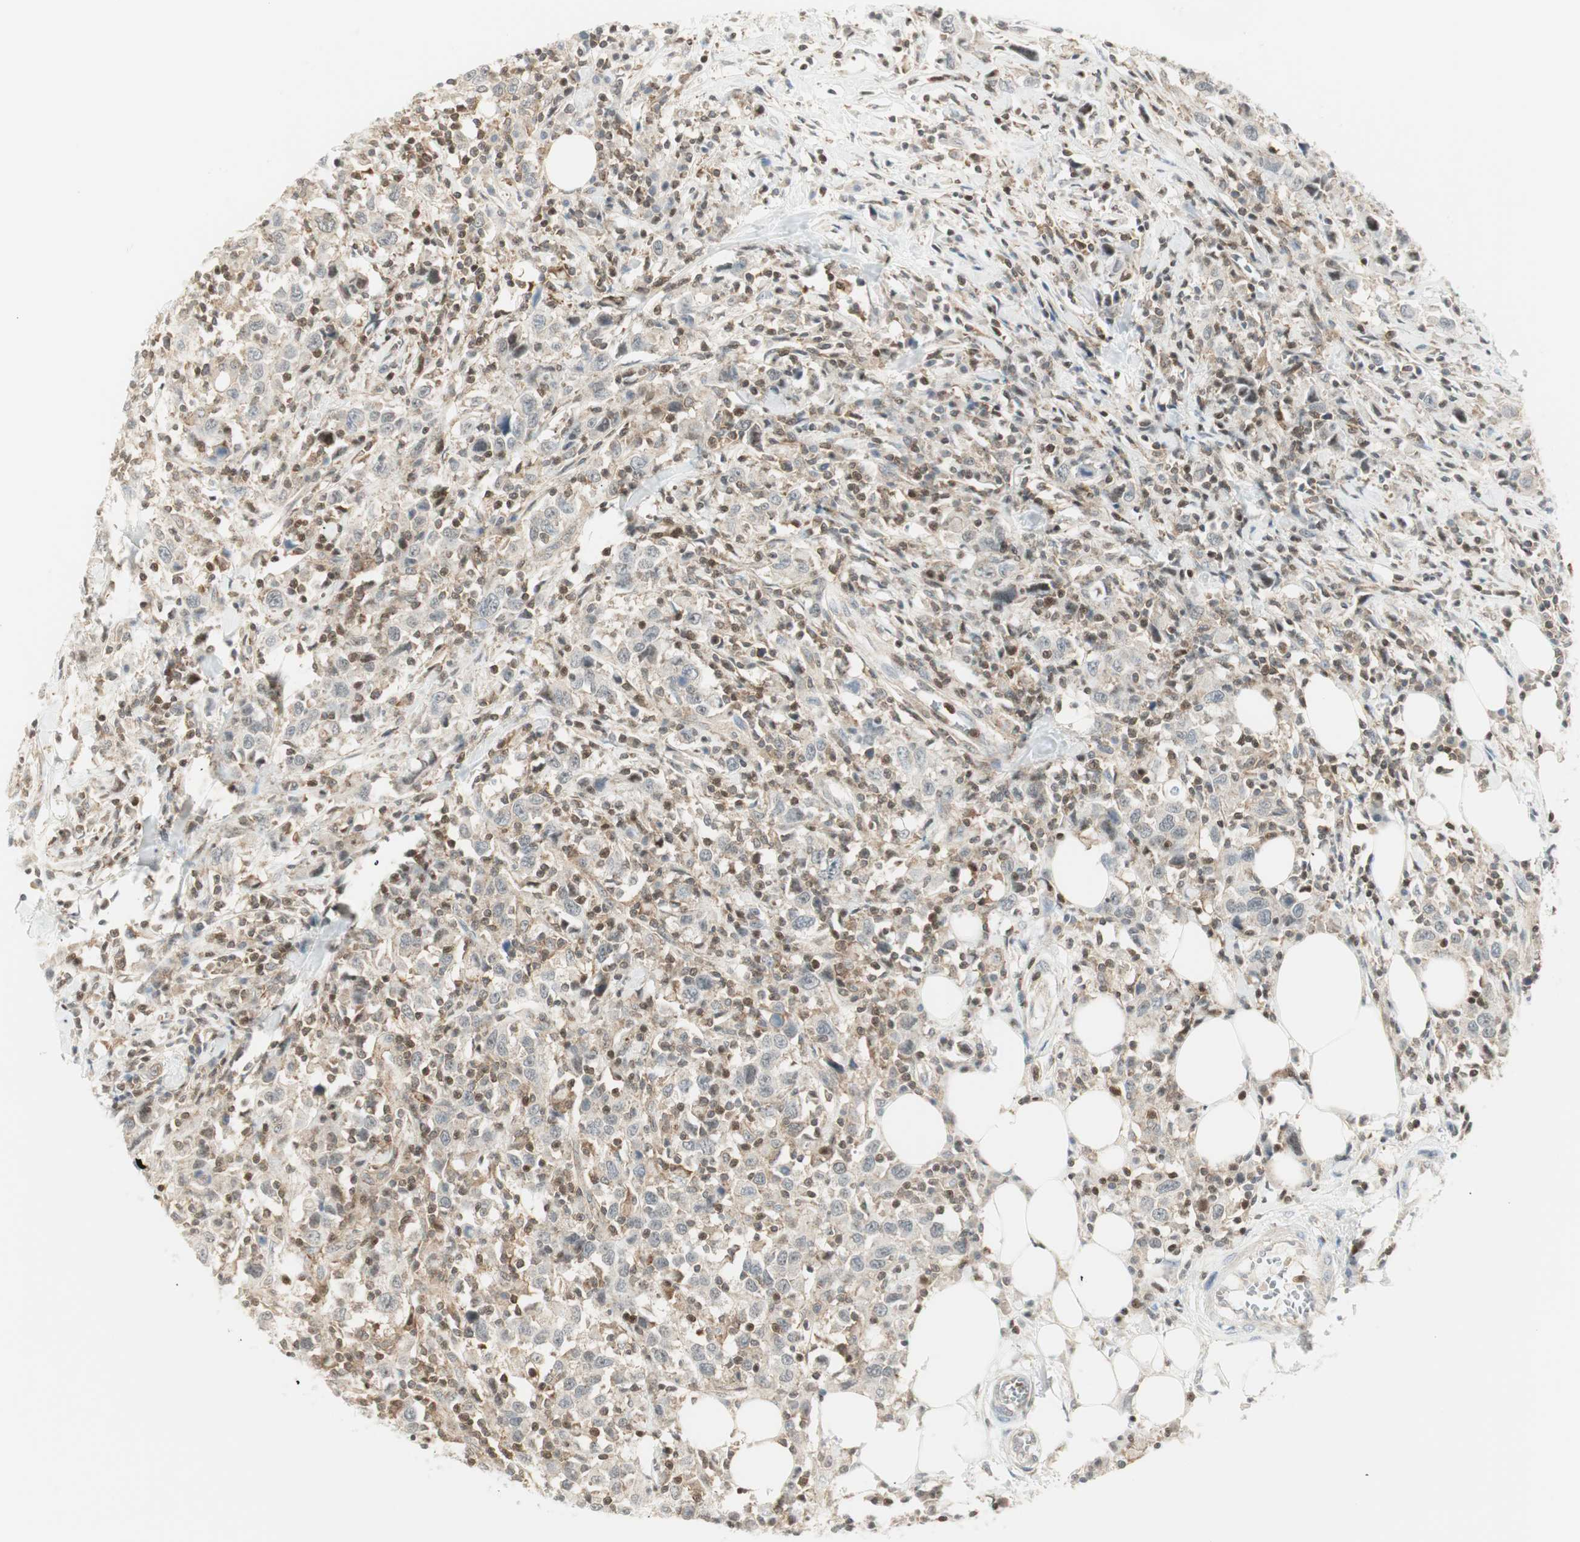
{"staining": {"intensity": "moderate", "quantity": ">75%", "location": "cytoplasmic/membranous,nuclear"}, "tissue": "urothelial cancer", "cell_type": "Tumor cells", "image_type": "cancer", "snomed": [{"axis": "morphology", "description": "Urothelial carcinoma, High grade"}, {"axis": "topography", "description": "Urinary bladder"}], "caption": "The image displays staining of high-grade urothelial carcinoma, revealing moderate cytoplasmic/membranous and nuclear protein expression (brown color) within tumor cells. The staining is performed using DAB (3,3'-diaminobenzidine) brown chromogen to label protein expression. The nuclei are counter-stained blue using hematoxylin.", "gene": "PPP1CA", "patient": {"sex": "male", "age": 61}}